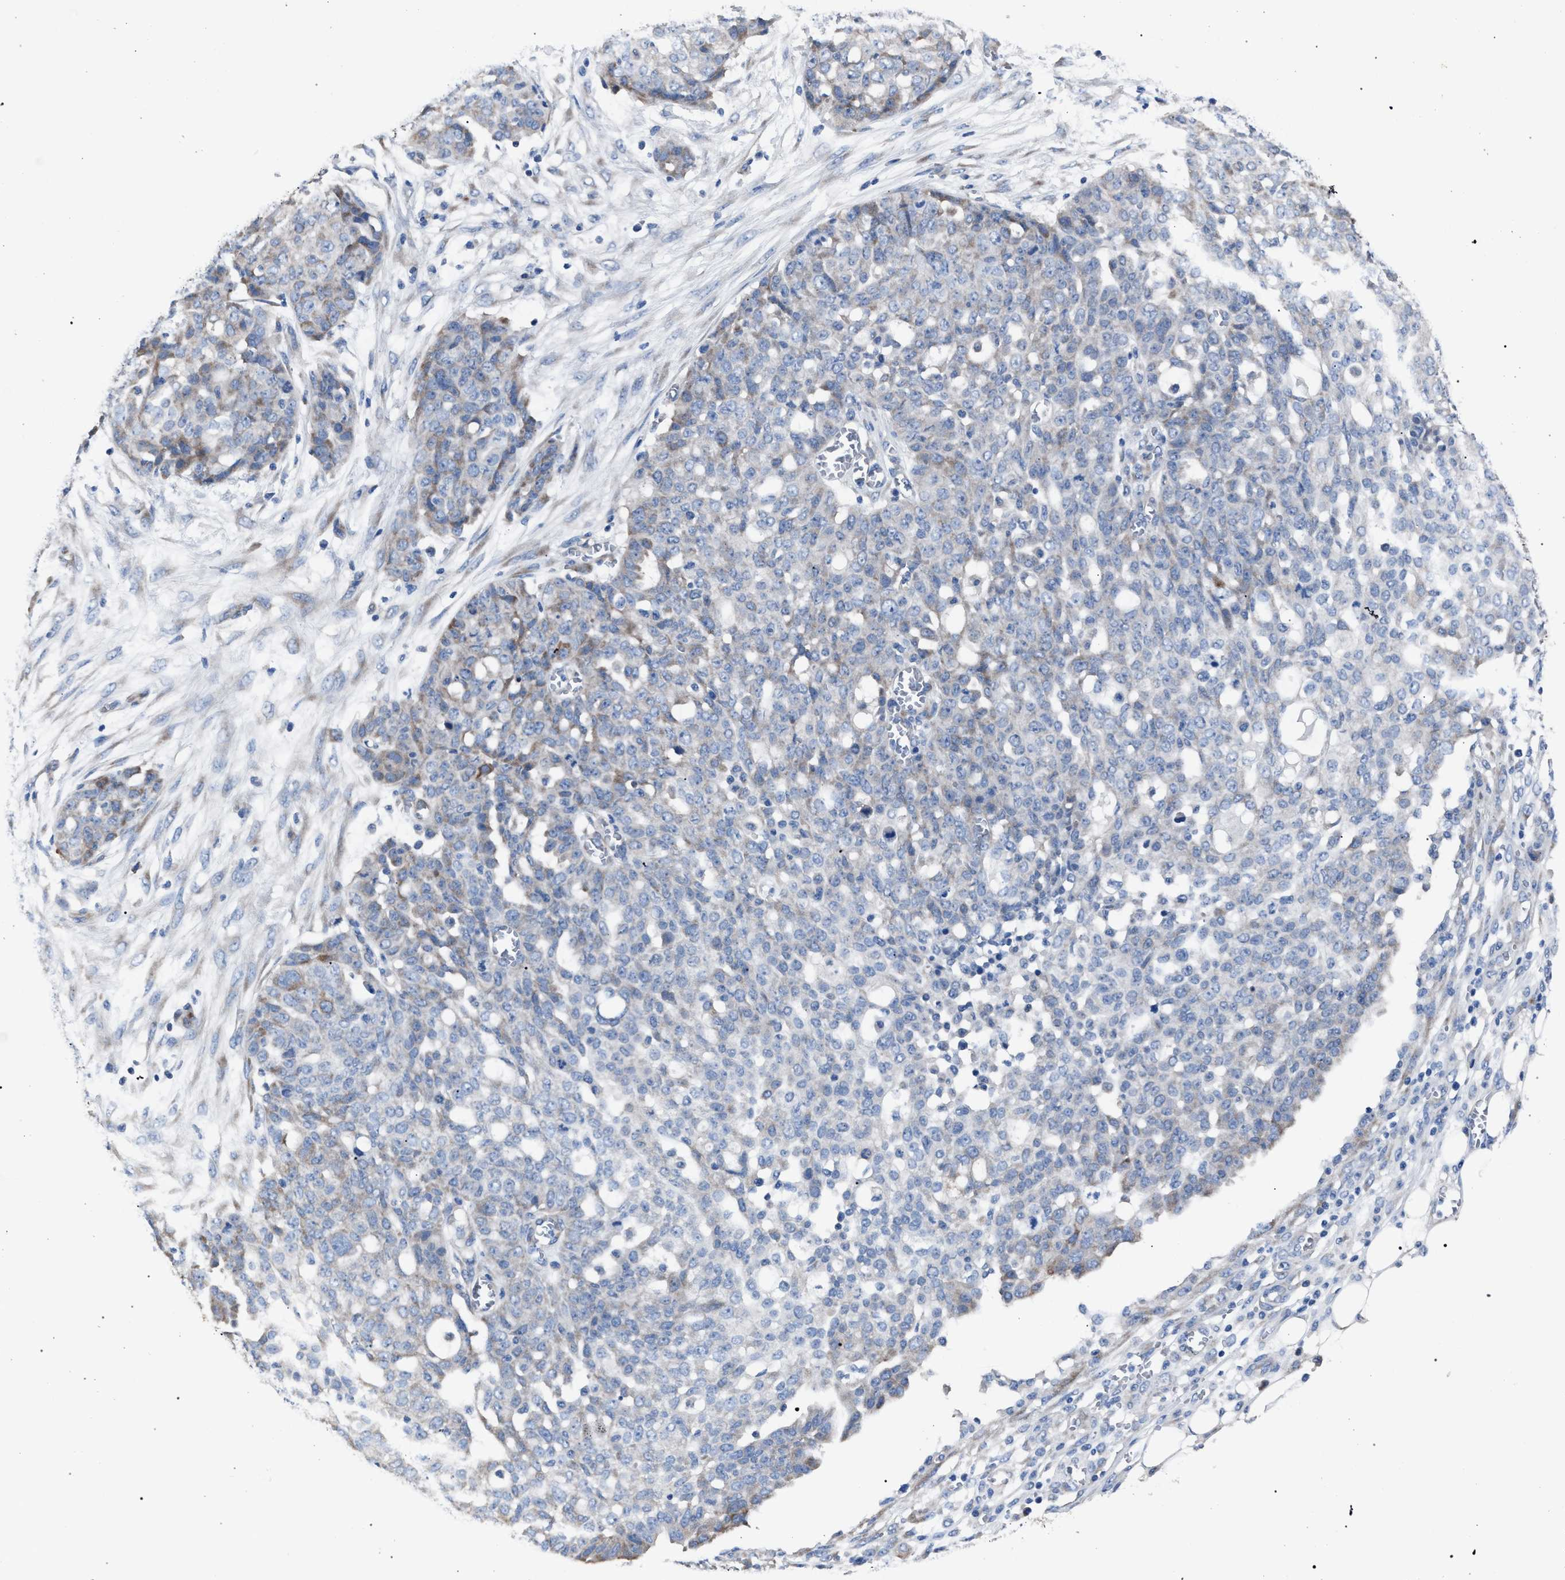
{"staining": {"intensity": "weak", "quantity": "<25%", "location": "cytoplasmic/membranous"}, "tissue": "ovarian cancer", "cell_type": "Tumor cells", "image_type": "cancer", "snomed": [{"axis": "morphology", "description": "Cystadenocarcinoma, serous, NOS"}, {"axis": "topography", "description": "Soft tissue"}, {"axis": "topography", "description": "Ovary"}], "caption": "Tumor cells show no significant protein expression in ovarian serous cystadenocarcinoma.", "gene": "CRYZ", "patient": {"sex": "female", "age": 57}}